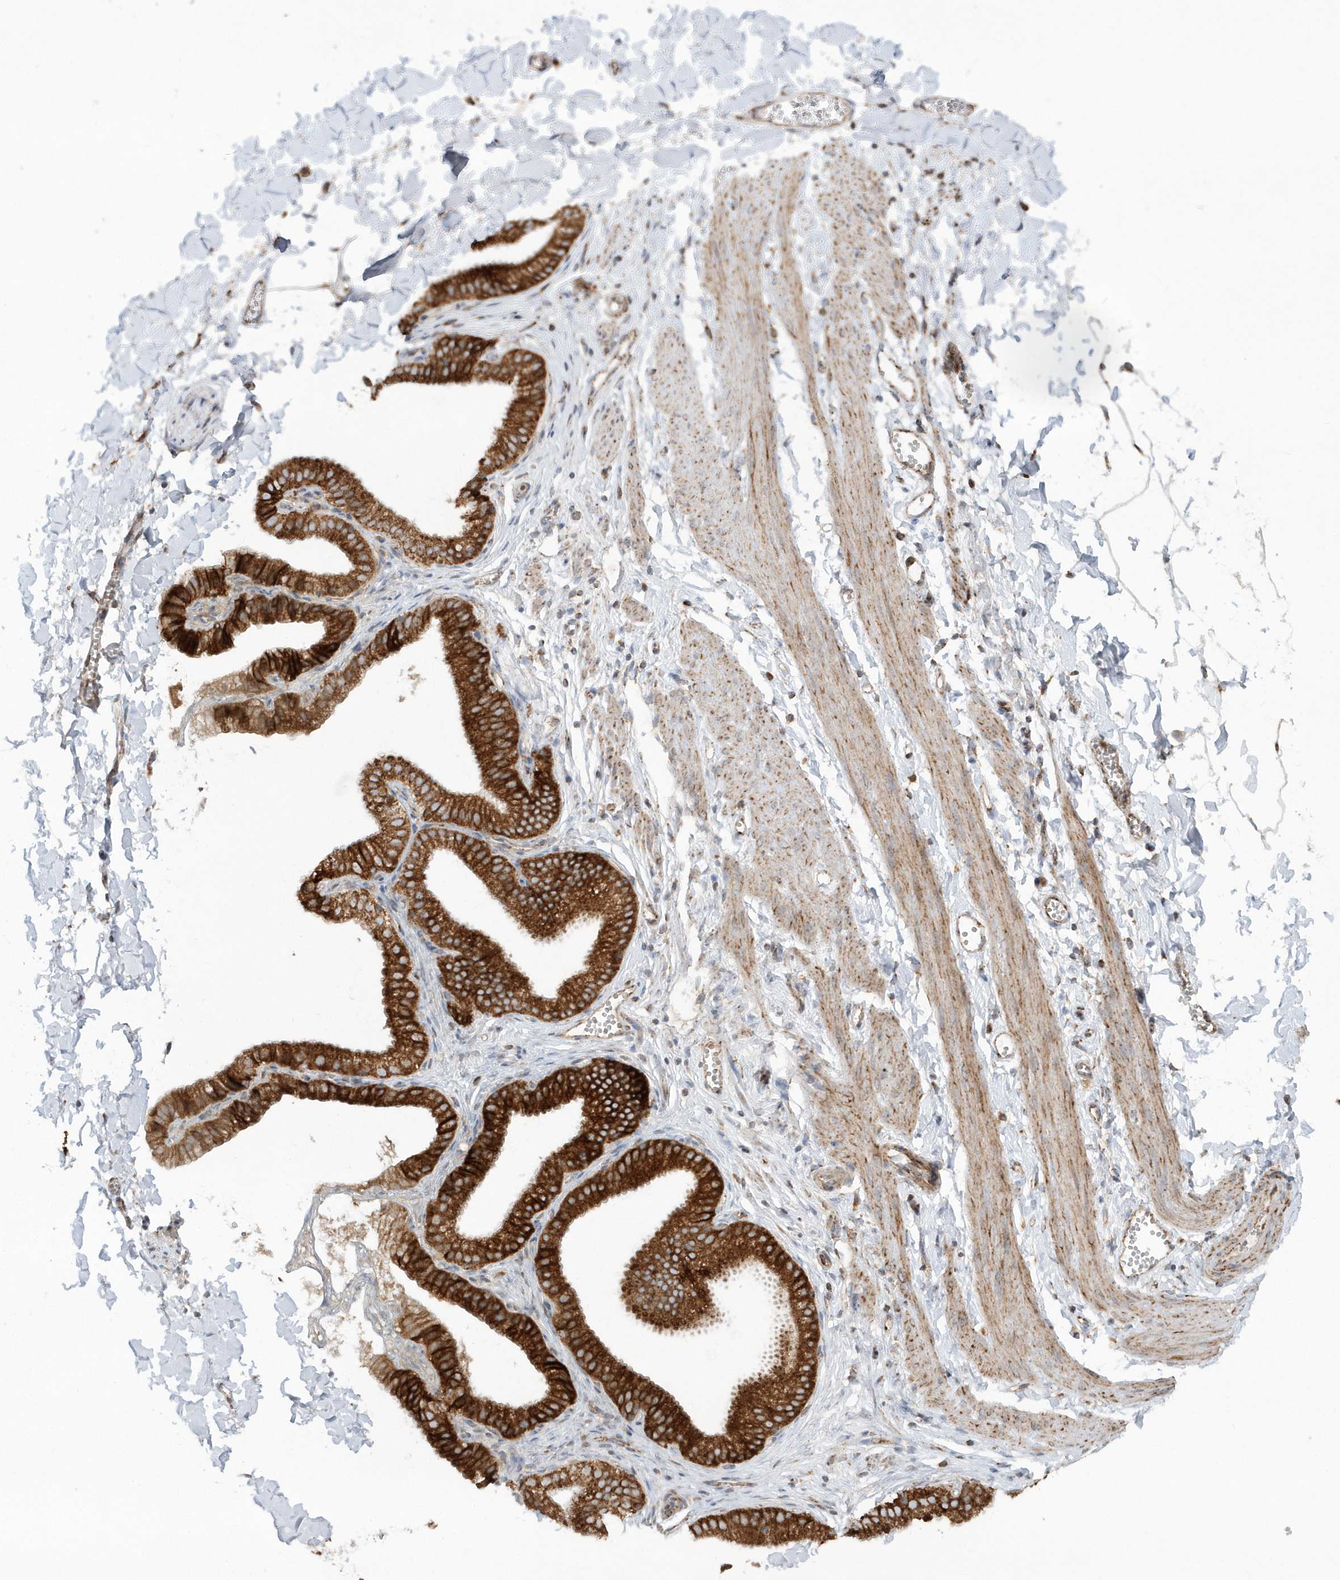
{"staining": {"intensity": "weak", "quantity": "25%-75%", "location": "cytoplasmic/membranous"}, "tissue": "adipose tissue", "cell_type": "Adipocytes", "image_type": "normal", "snomed": [{"axis": "morphology", "description": "Normal tissue, NOS"}, {"axis": "topography", "description": "Gallbladder"}, {"axis": "topography", "description": "Peripheral nerve tissue"}], "caption": "Protein expression by immunohistochemistry exhibits weak cytoplasmic/membranous expression in approximately 25%-75% of adipocytes in normal adipose tissue. (DAB IHC with brightfield microscopy, high magnification).", "gene": "SH3BP2", "patient": {"sex": "male", "age": 38}}